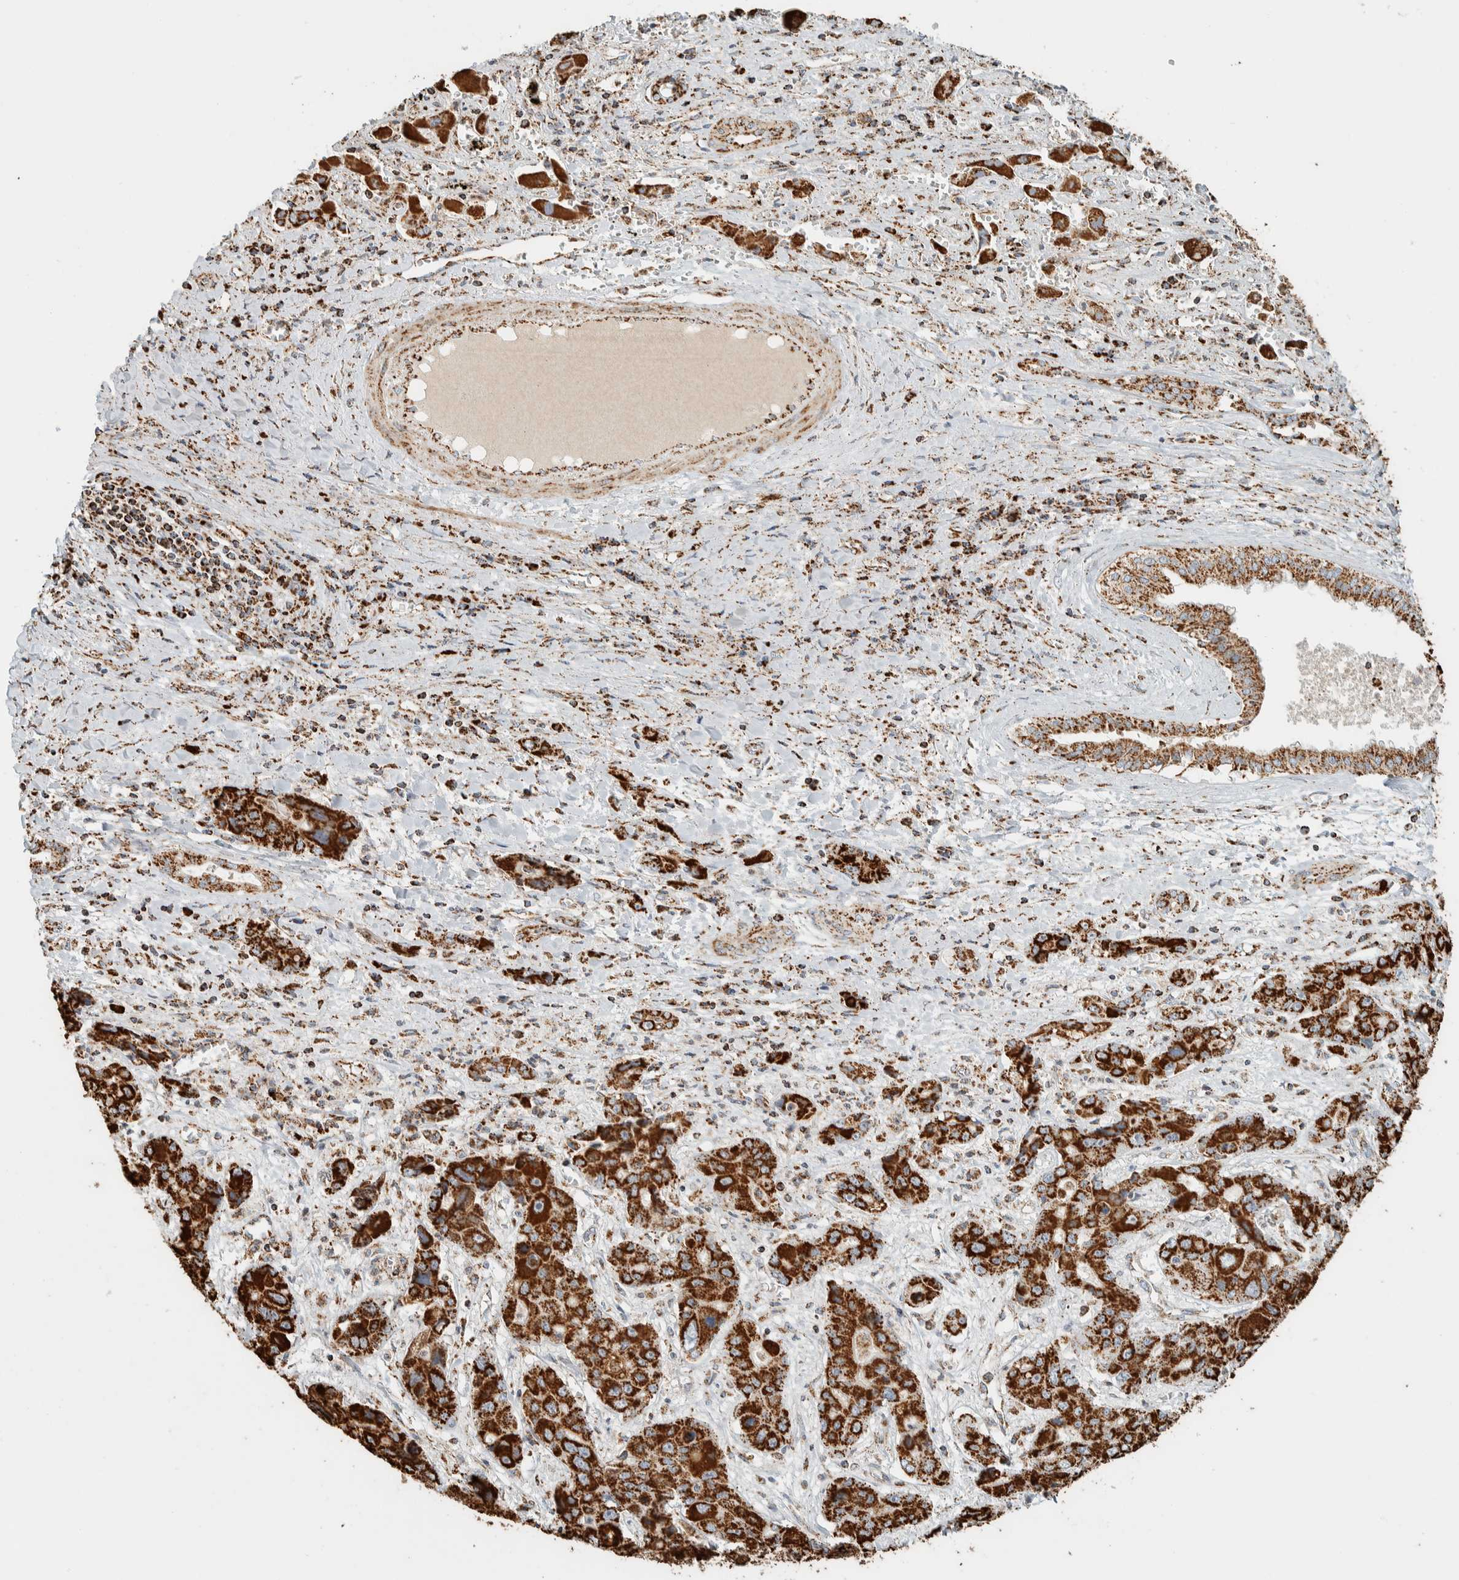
{"staining": {"intensity": "strong", "quantity": ">75%", "location": "cytoplasmic/membranous"}, "tissue": "liver cancer", "cell_type": "Tumor cells", "image_type": "cancer", "snomed": [{"axis": "morphology", "description": "Cholangiocarcinoma"}, {"axis": "topography", "description": "Liver"}], "caption": "Tumor cells exhibit strong cytoplasmic/membranous expression in about >75% of cells in liver cancer.", "gene": "ZNF454", "patient": {"sex": "male", "age": 67}}